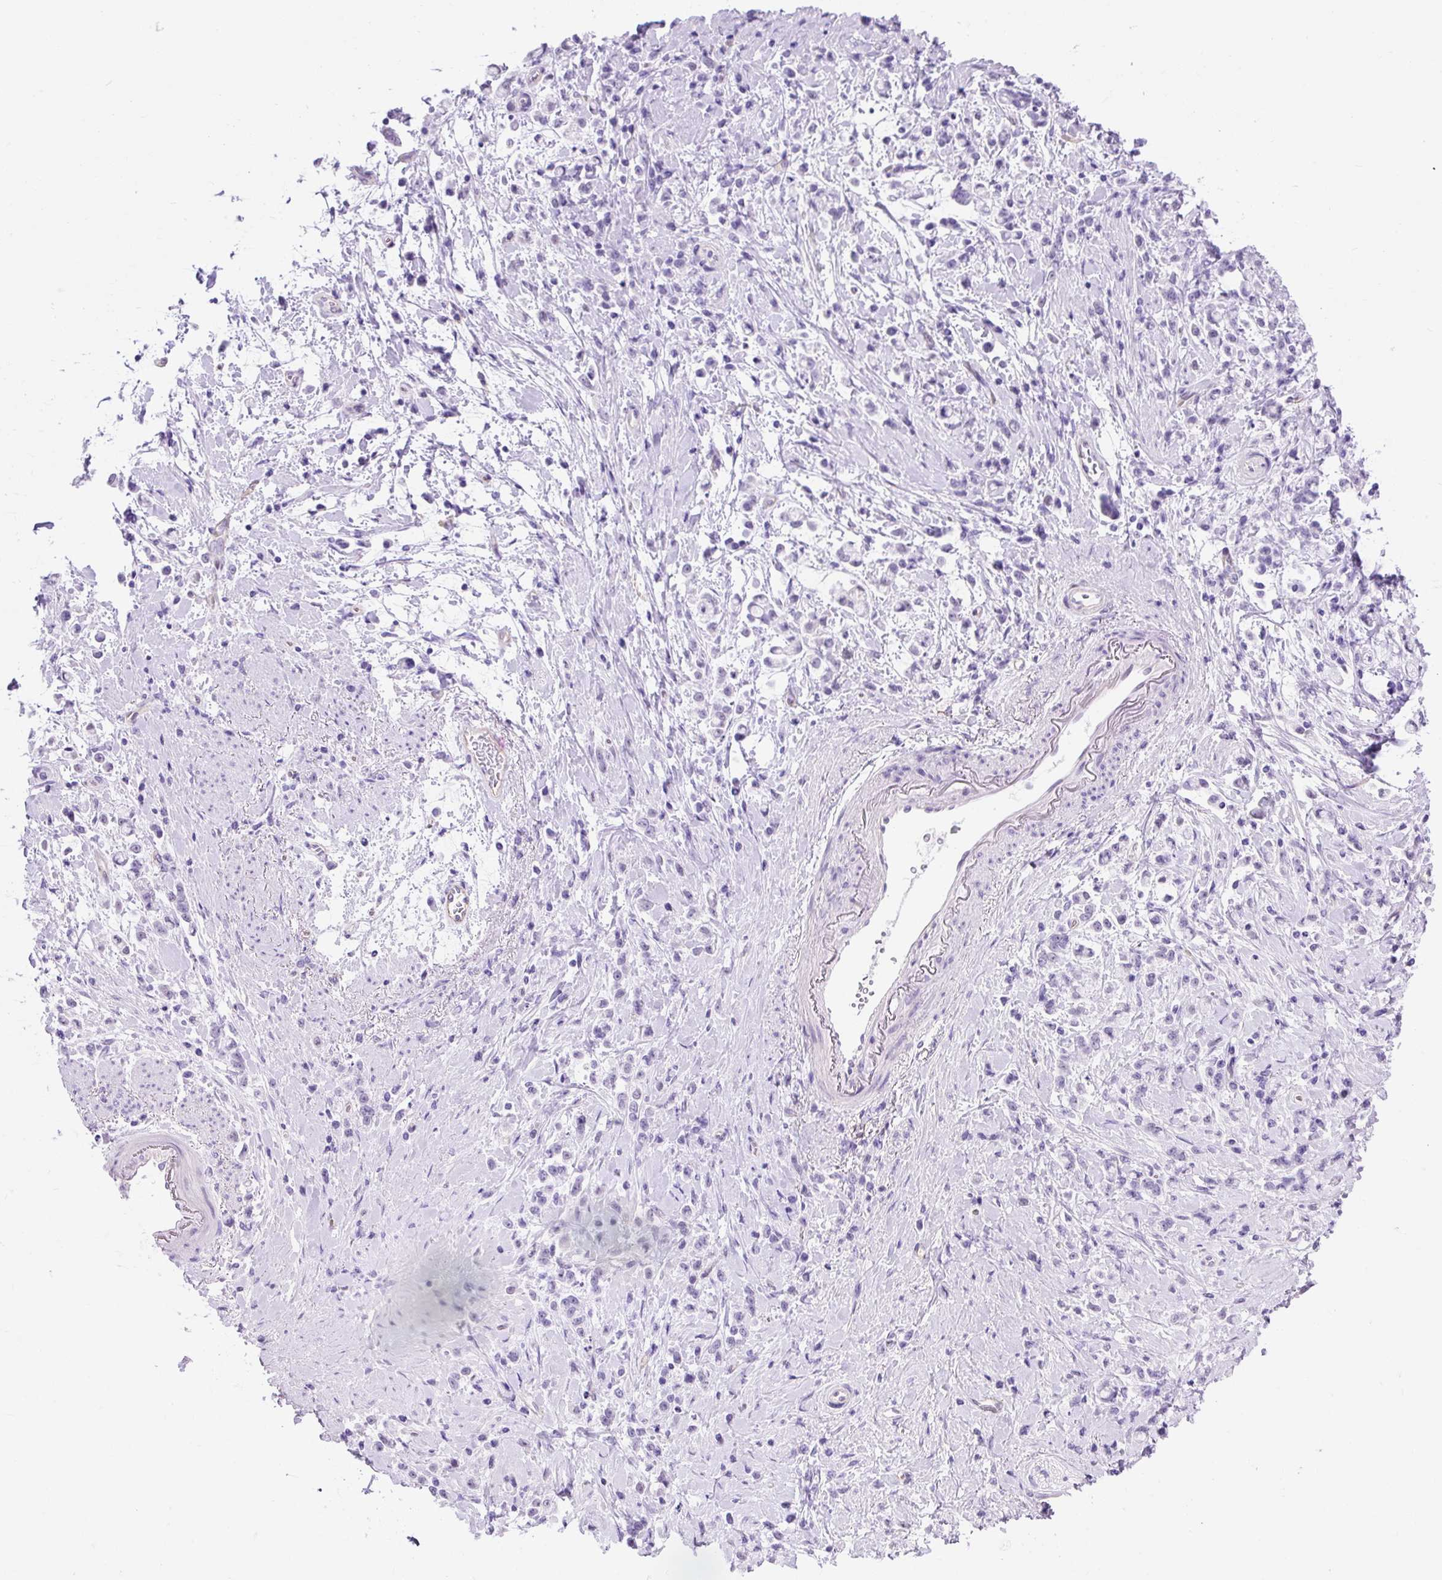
{"staining": {"intensity": "negative", "quantity": "none", "location": "none"}, "tissue": "stomach cancer", "cell_type": "Tumor cells", "image_type": "cancer", "snomed": [{"axis": "morphology", "description": "Adenocarcinoma, NOS"}, {"axis": "topography", "description": "Stomach"}], "caption": "High power microscopy micrograph of an IHC micrograph of stomach cancer, revealing no significant staining in tumor cells.", "gene": "KRT12", "patient": {"sex": "female", "age": 60}}